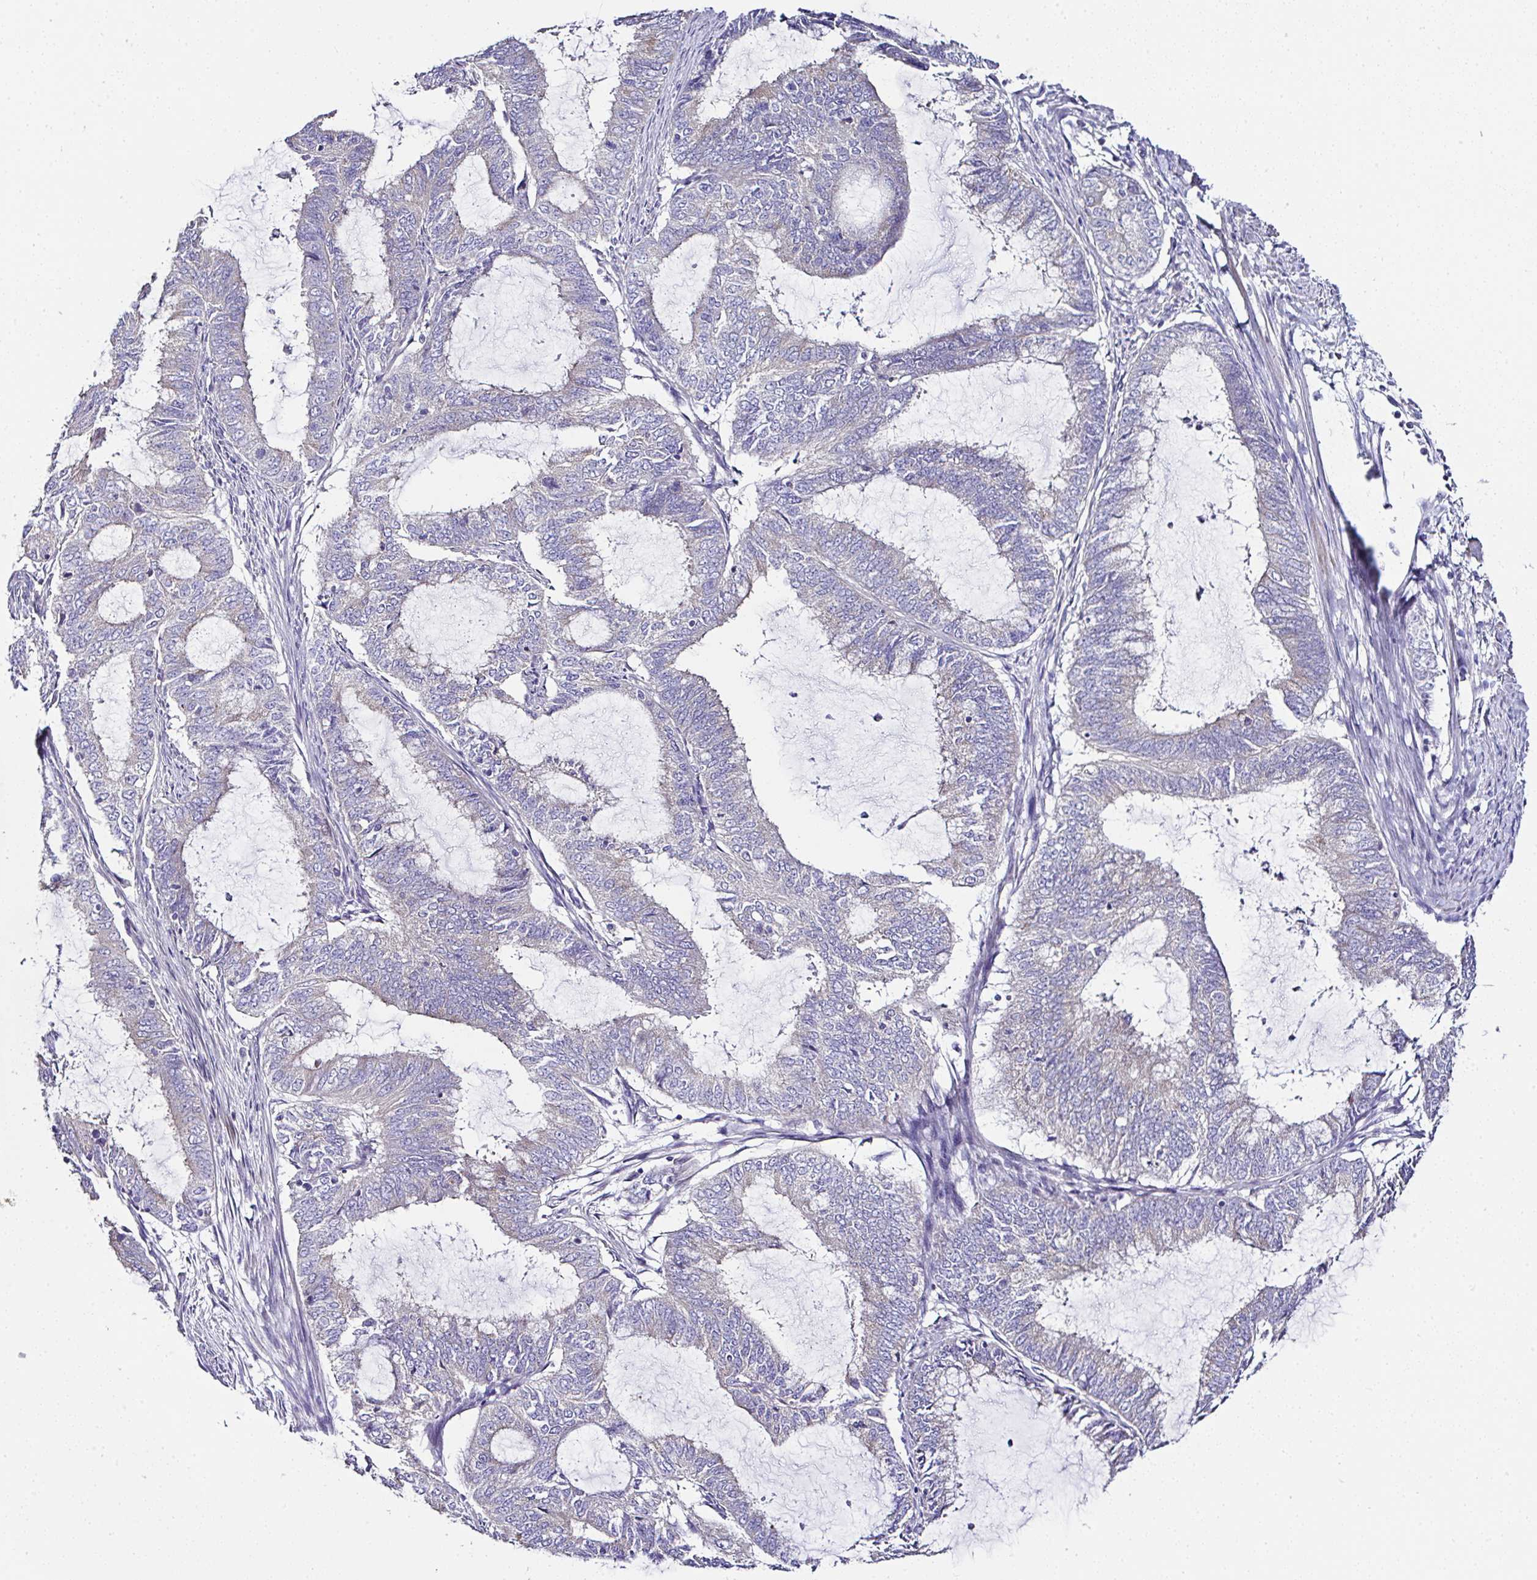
{"staining": {"intensity": "negative", "quantity": "none", "location": "none"}, "tissue": "endometrial cancer", "cell_type": "Tumor cells", "image_type": "cancer", "snomed": [{"axis": "morphology", "description": "Adenocarcinoma, NOS"}, {"axis": "topography", "description": "Endometrium"}], "caption": "High magnification brightfield microscopy of endometrial adenocarcinoma stained with DAB (3,3'-diaminobenzidine) (brown) and counterstained with hematoxylin (blue): tumor cells show no significant expression. (Stains: DAB (3,3'-diaminobenzidine) IHC with hematoxylin counter stain, Microscopy: brightfield microscopy at high magnification).", "gene": "OR4P4", "patient": {"sex": "female", "age": 51}}